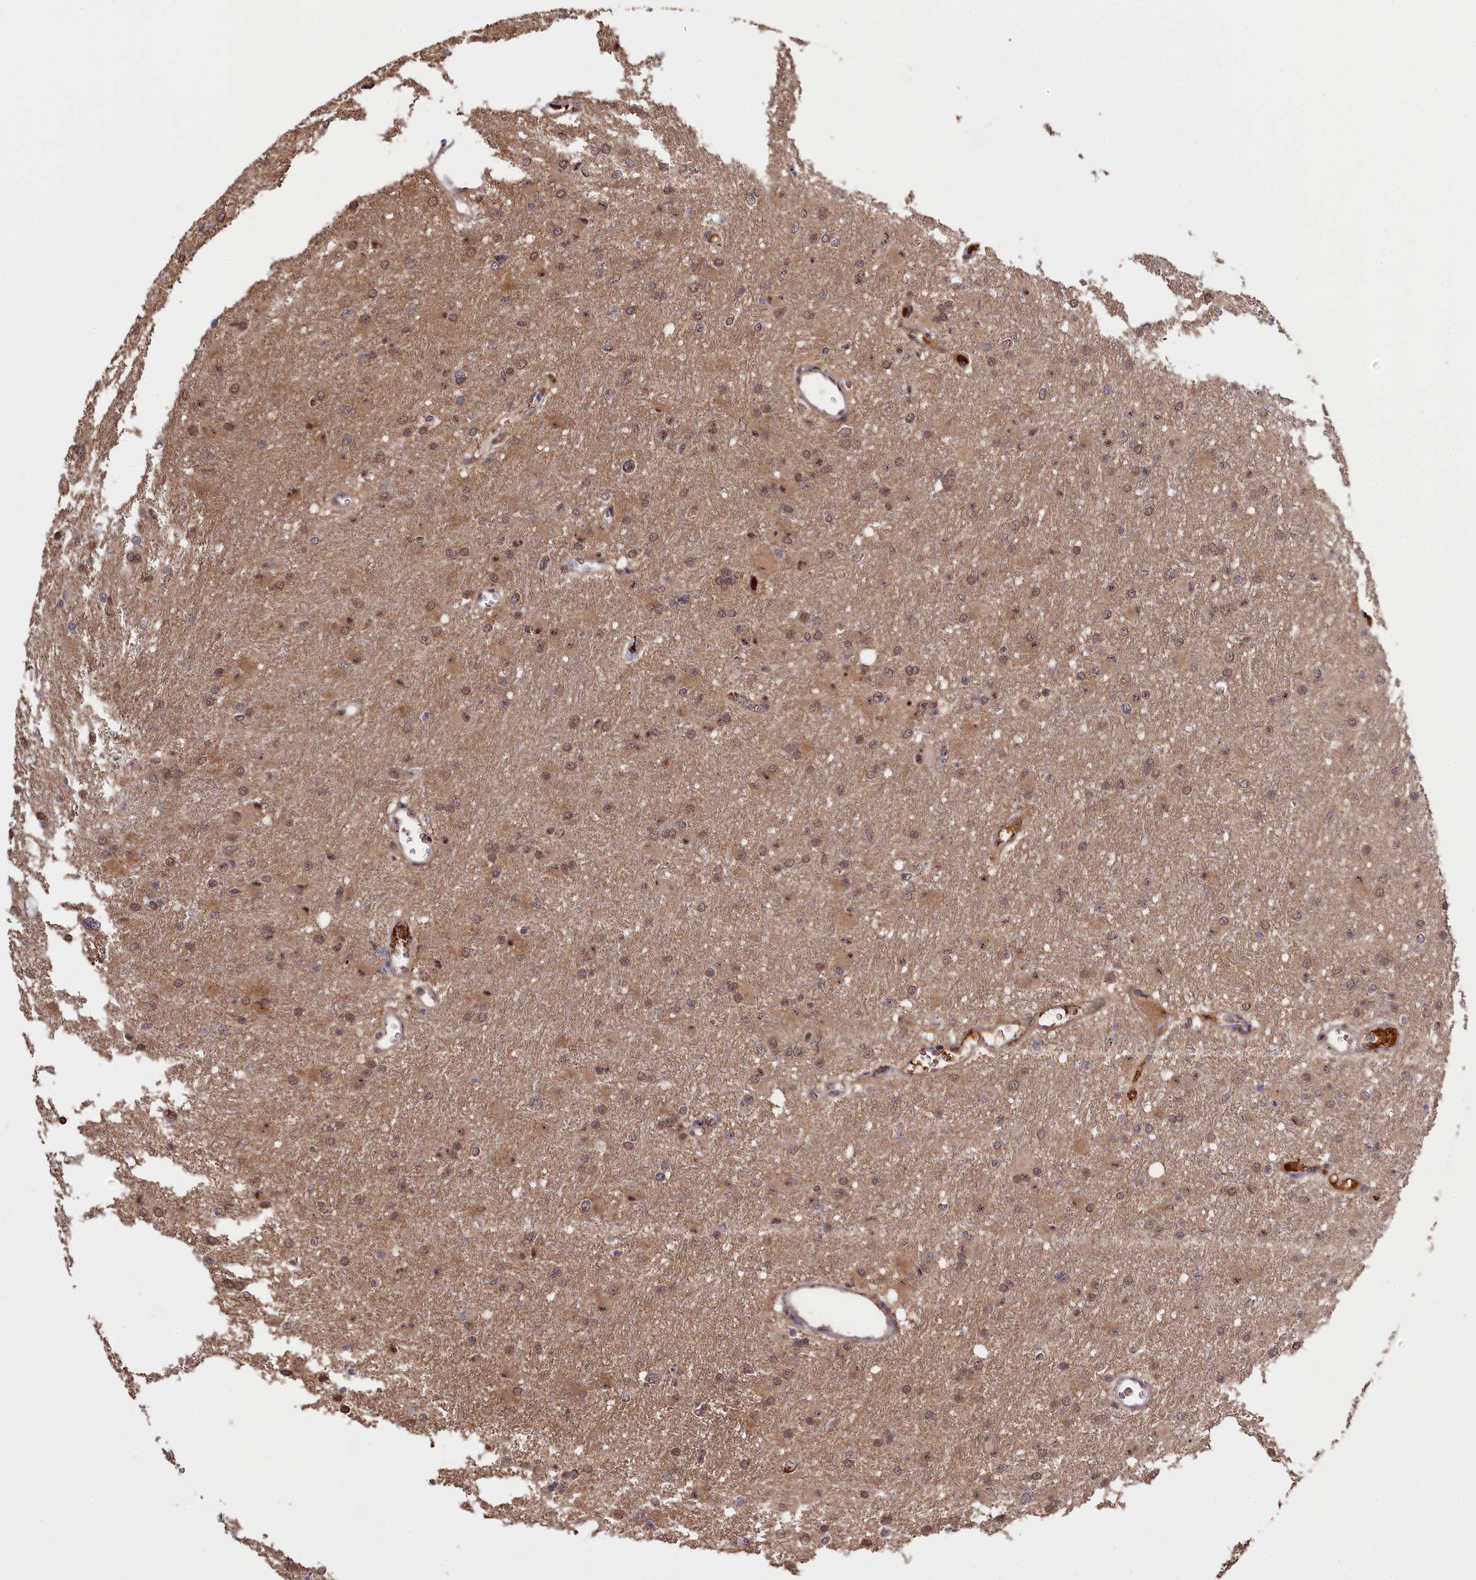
{"staining": {"intensity": "moderate", "quantity": ">75%", "location": "cytoplasmic/membranous,nuclear"}, "tissue": "glioma", "cell_type": "Tumor cells", "image_type": "cancer", "snomed": [{"axis": "morphology", "description": "Glioma, malignant, High grade"}, {"axis": "topography", "description": "Cerebral cortex"}], "caption": "A micrograph showing moderate cytoplasmic/membranous and nuclear expression in about >75% of tumor cells in glioma, as visualized by brown immunohistochemical staining.", "gene": "TAB1", "patient": {"sex": "female", "age": 36}}